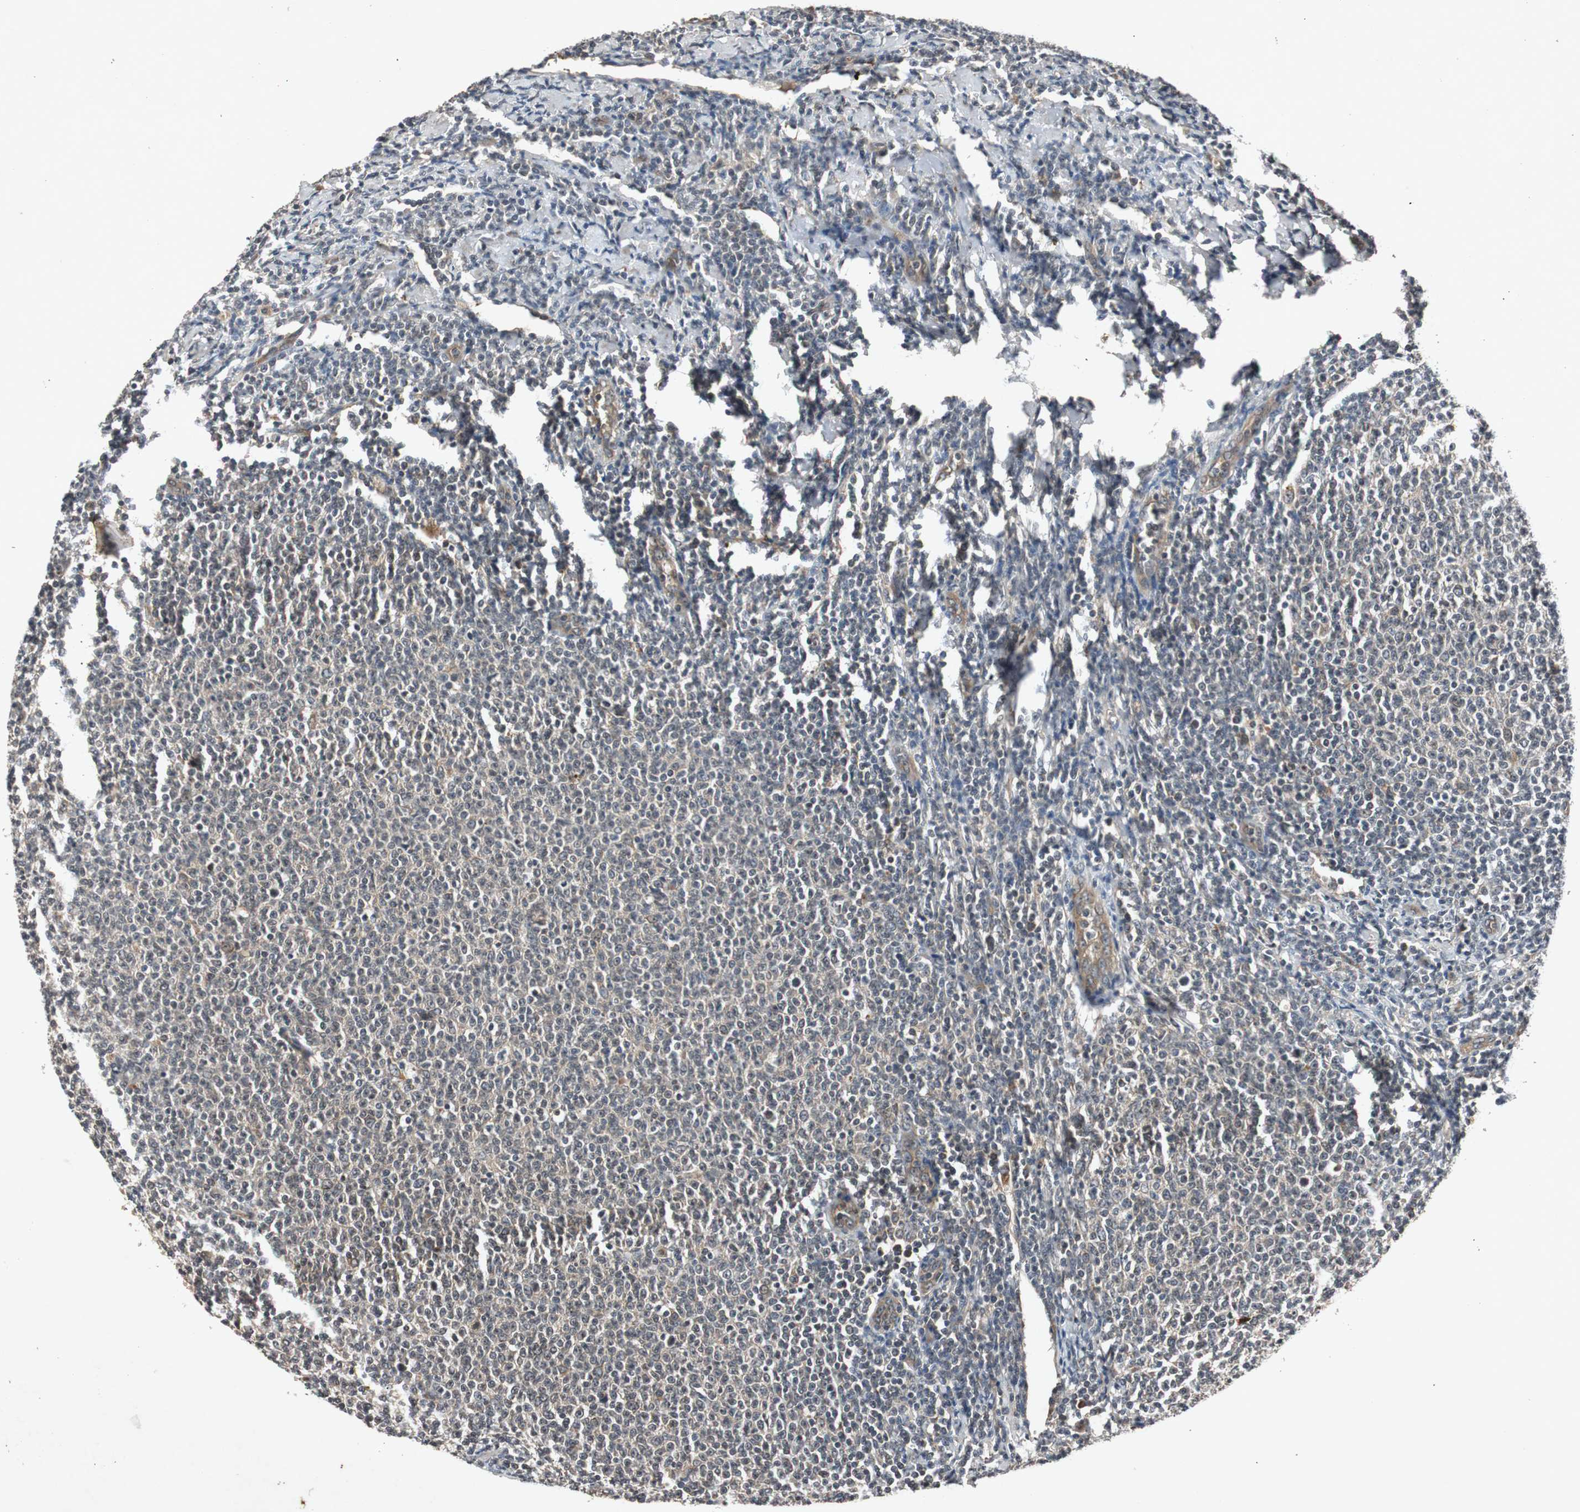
{"staining": {"intensity": "negative", "quantity": "none", "location": "none"}, "tissue": "lymphoma", "cell_type": "Tumor cells", "image_type": "cancer", "snomed": [{"axis": "morphology", "description": "Malignant lymphoma, non-Hodgkin's type, Low grade"}, {"axis": "topography", "description": "Lymph node"}], "caption": "IHC photomicrograph of malignant lymphoma, non-Hodgkin's type (low-grade) stained for a protein (brown), which displays no expression in tumor cells. Brightfield microscopy of IHC stained with DAB (3,3'-diaminobenzidine) (brown) and hematoxylin (blue), captured at high magnification.", "gene": "SLIT2", "patient": {"sex": "male", "age": 66}}